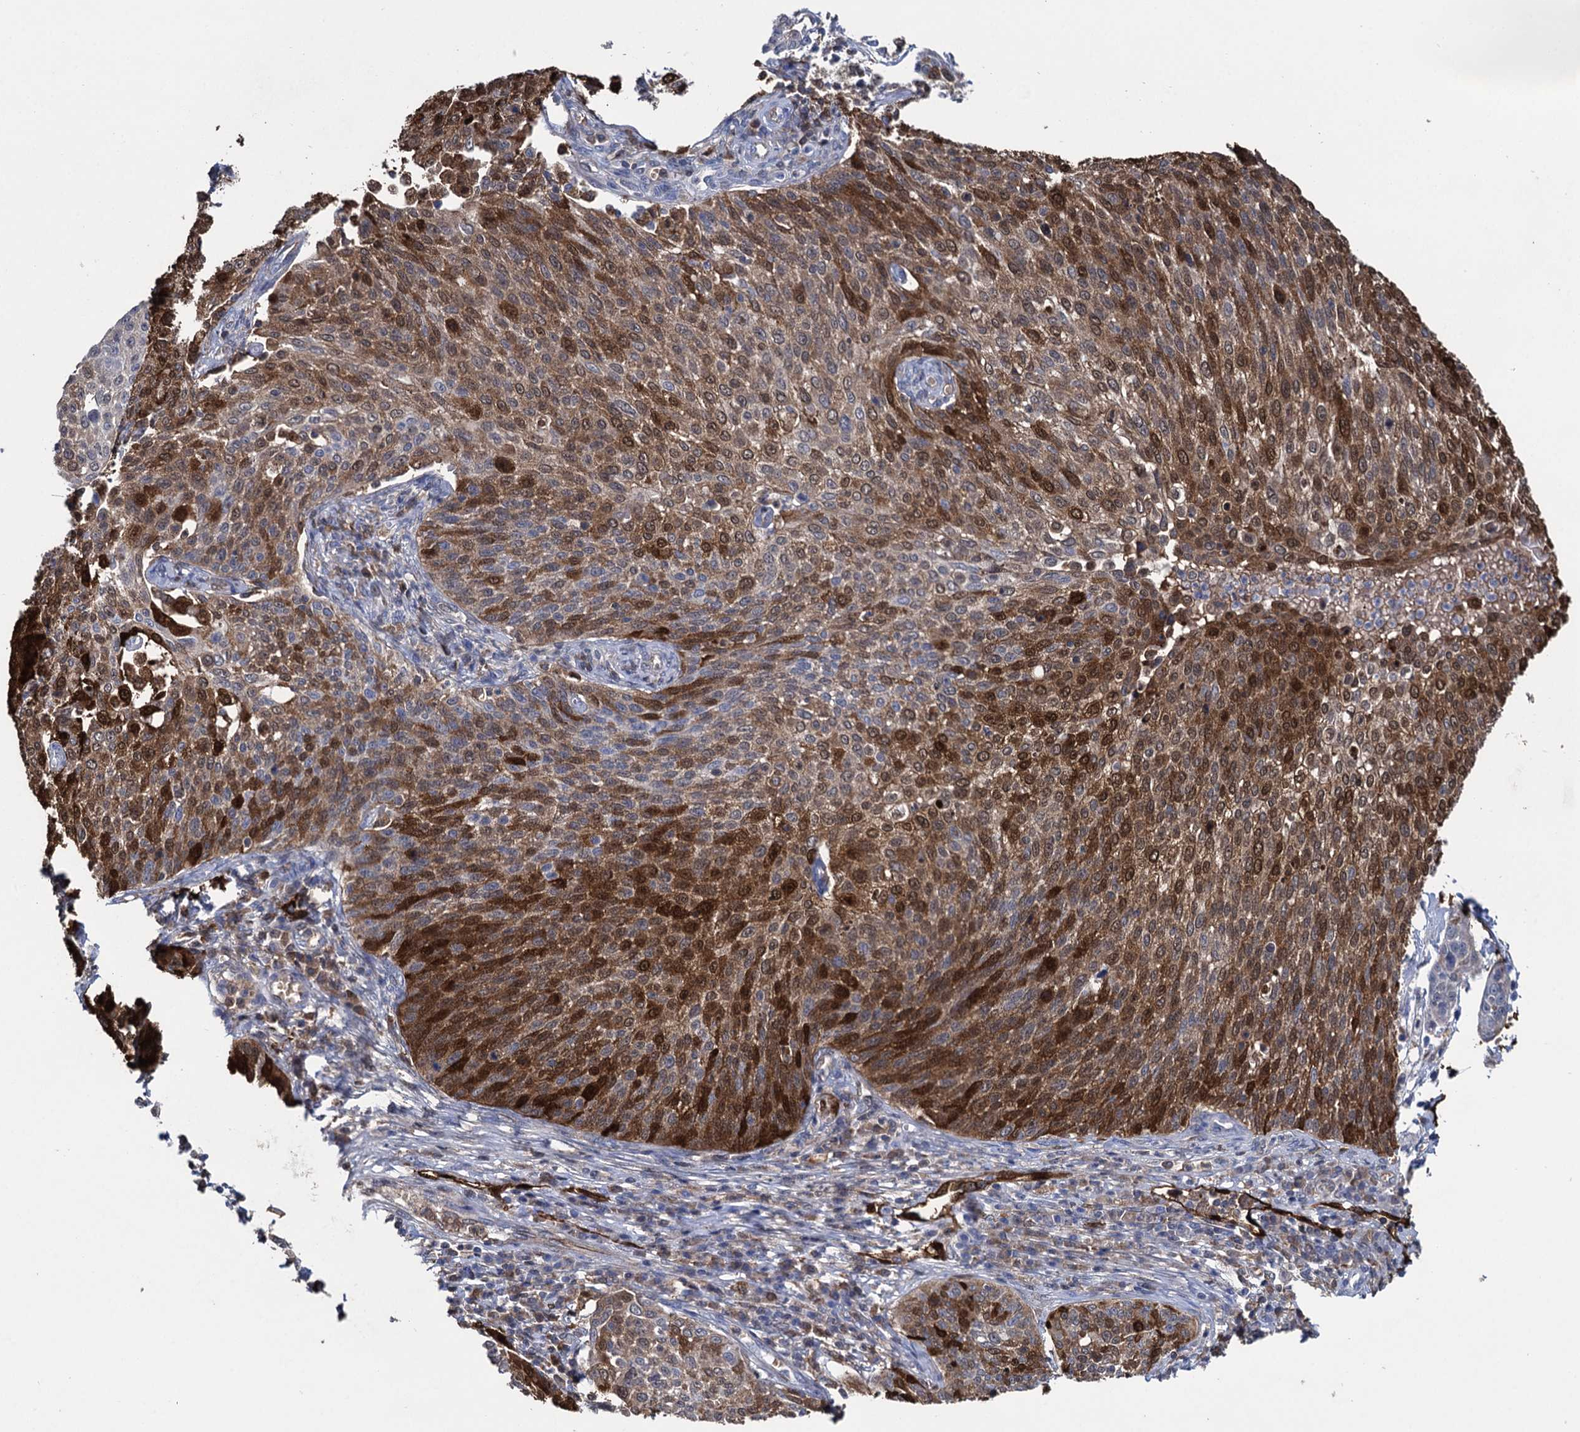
{"staining": {"intensity": "strong", "quantity": "25%-75%", "location": "cytoplasmic/membranous,nuclear"}, "tissue": "cervical cancer", "cell_type": "Tumor cells", "image_type": "cancer", "snomed": [{"axis": "morphology", "description": "Squamous cell carcinoma, NOS"}, {"axis": "topography", "description": "Cervix"}], "caption": "DAB (3,3'-diaminobenzidine) immunohistochemical staining of squamous cell carcinoma (cervical) displays strong cytoplasmic/membranous and nuclear protein expression in approximately 25%-75% of tumor cells.", "gene": "FABP5", "patient": {"sex": "female", "age": 34}}